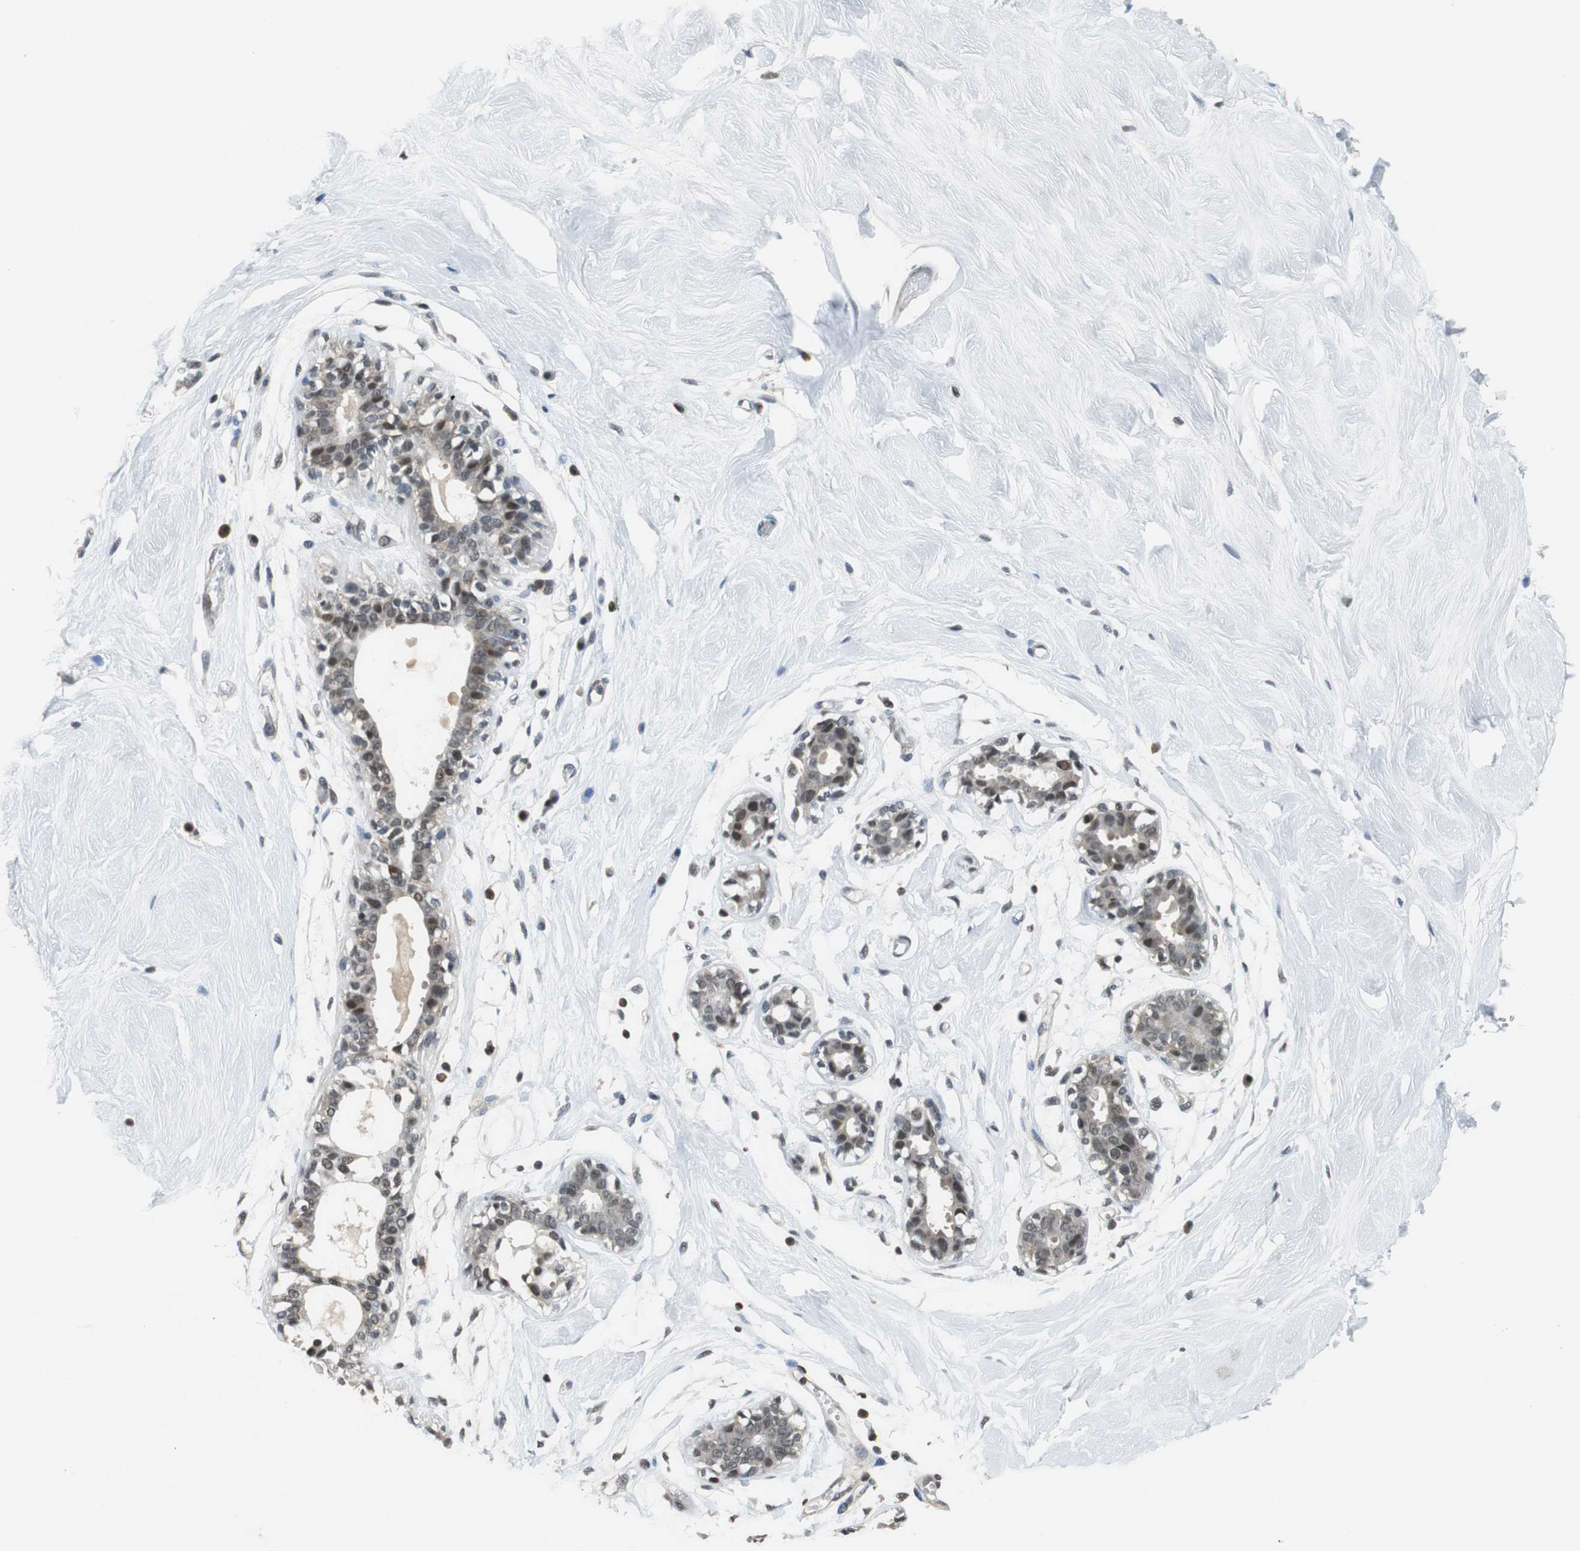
{"staining": {"intensity": "negative", "quantity": "none", "location": "none"}, "tissue": "breast", "cell_type": "Adipocytes", "image_type": "normal", "snomed": [{"axis": "morphology", "description": "Normal tissue, NOS"}, {"axis": "topography", "description": "Breast"}, {"axis": "topography", "description": "Soft tissue"}], "caption": "Breast stained for a protein using immunohistochemistry demonstrates no staining adipocytes.", "gene": "ARPC3", "patient": {"sex": "female", "age": 25}}